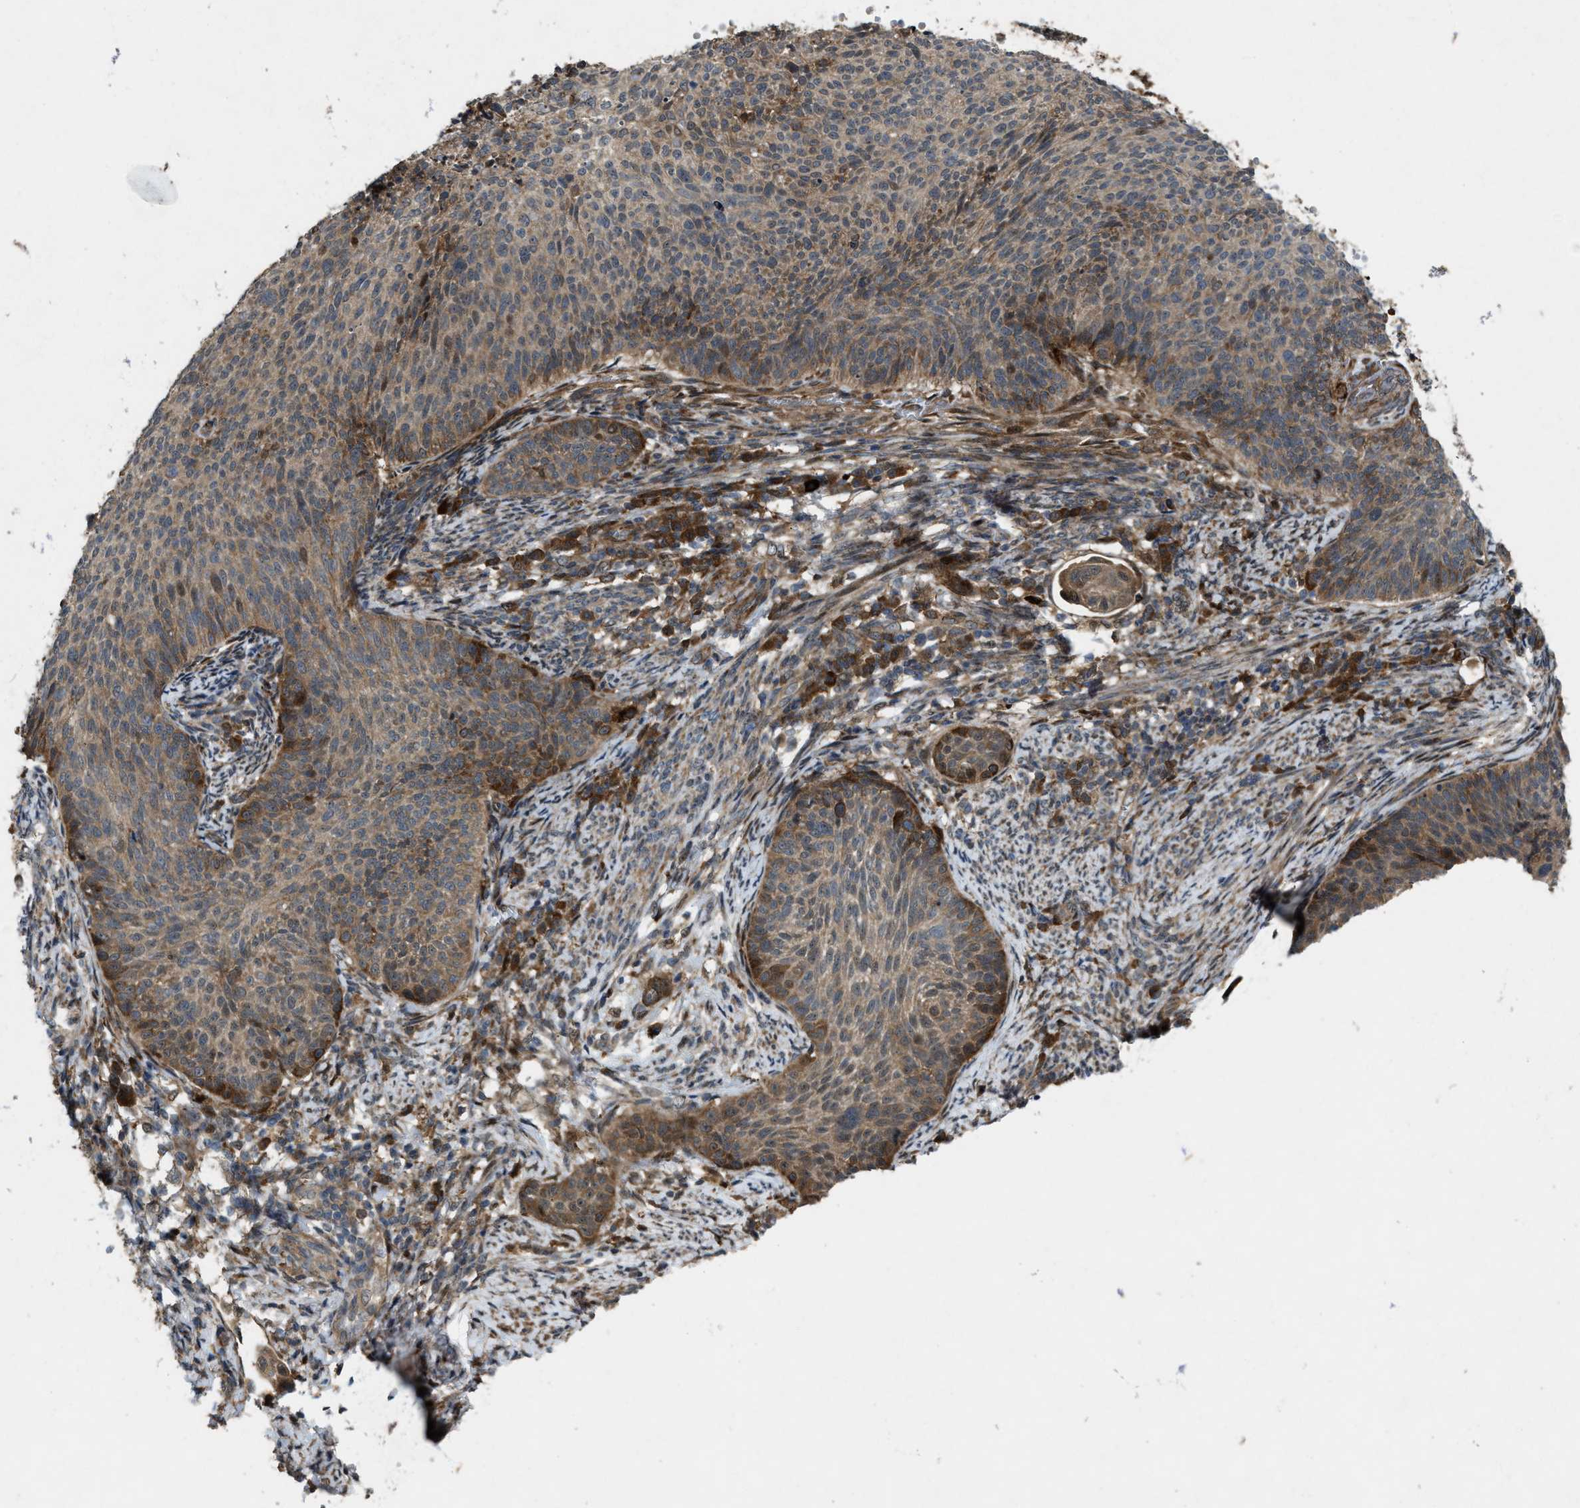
{"staining": {"intensity": "moderate", "quantity": ">75%", "location": "cytoplasmic/membranous"}, "tissue": "cervical cancer", "cell_type": "Tumor cells", "image_type": "cancer", "snomed": [{"axis": "morphology", "description": "Squamous cell carcinoma, NOS"}, {"axis": "topography", "description": "Cervix"}], "caption": "Protein expression analysis of human cervical cancer (squamous cell carcinoma) reveals moderate cytoplasmic/membranous staining in about >75% of tumor cells.", "gene": "LRRC72", "patient": {"sex": "female", "age": 70}}